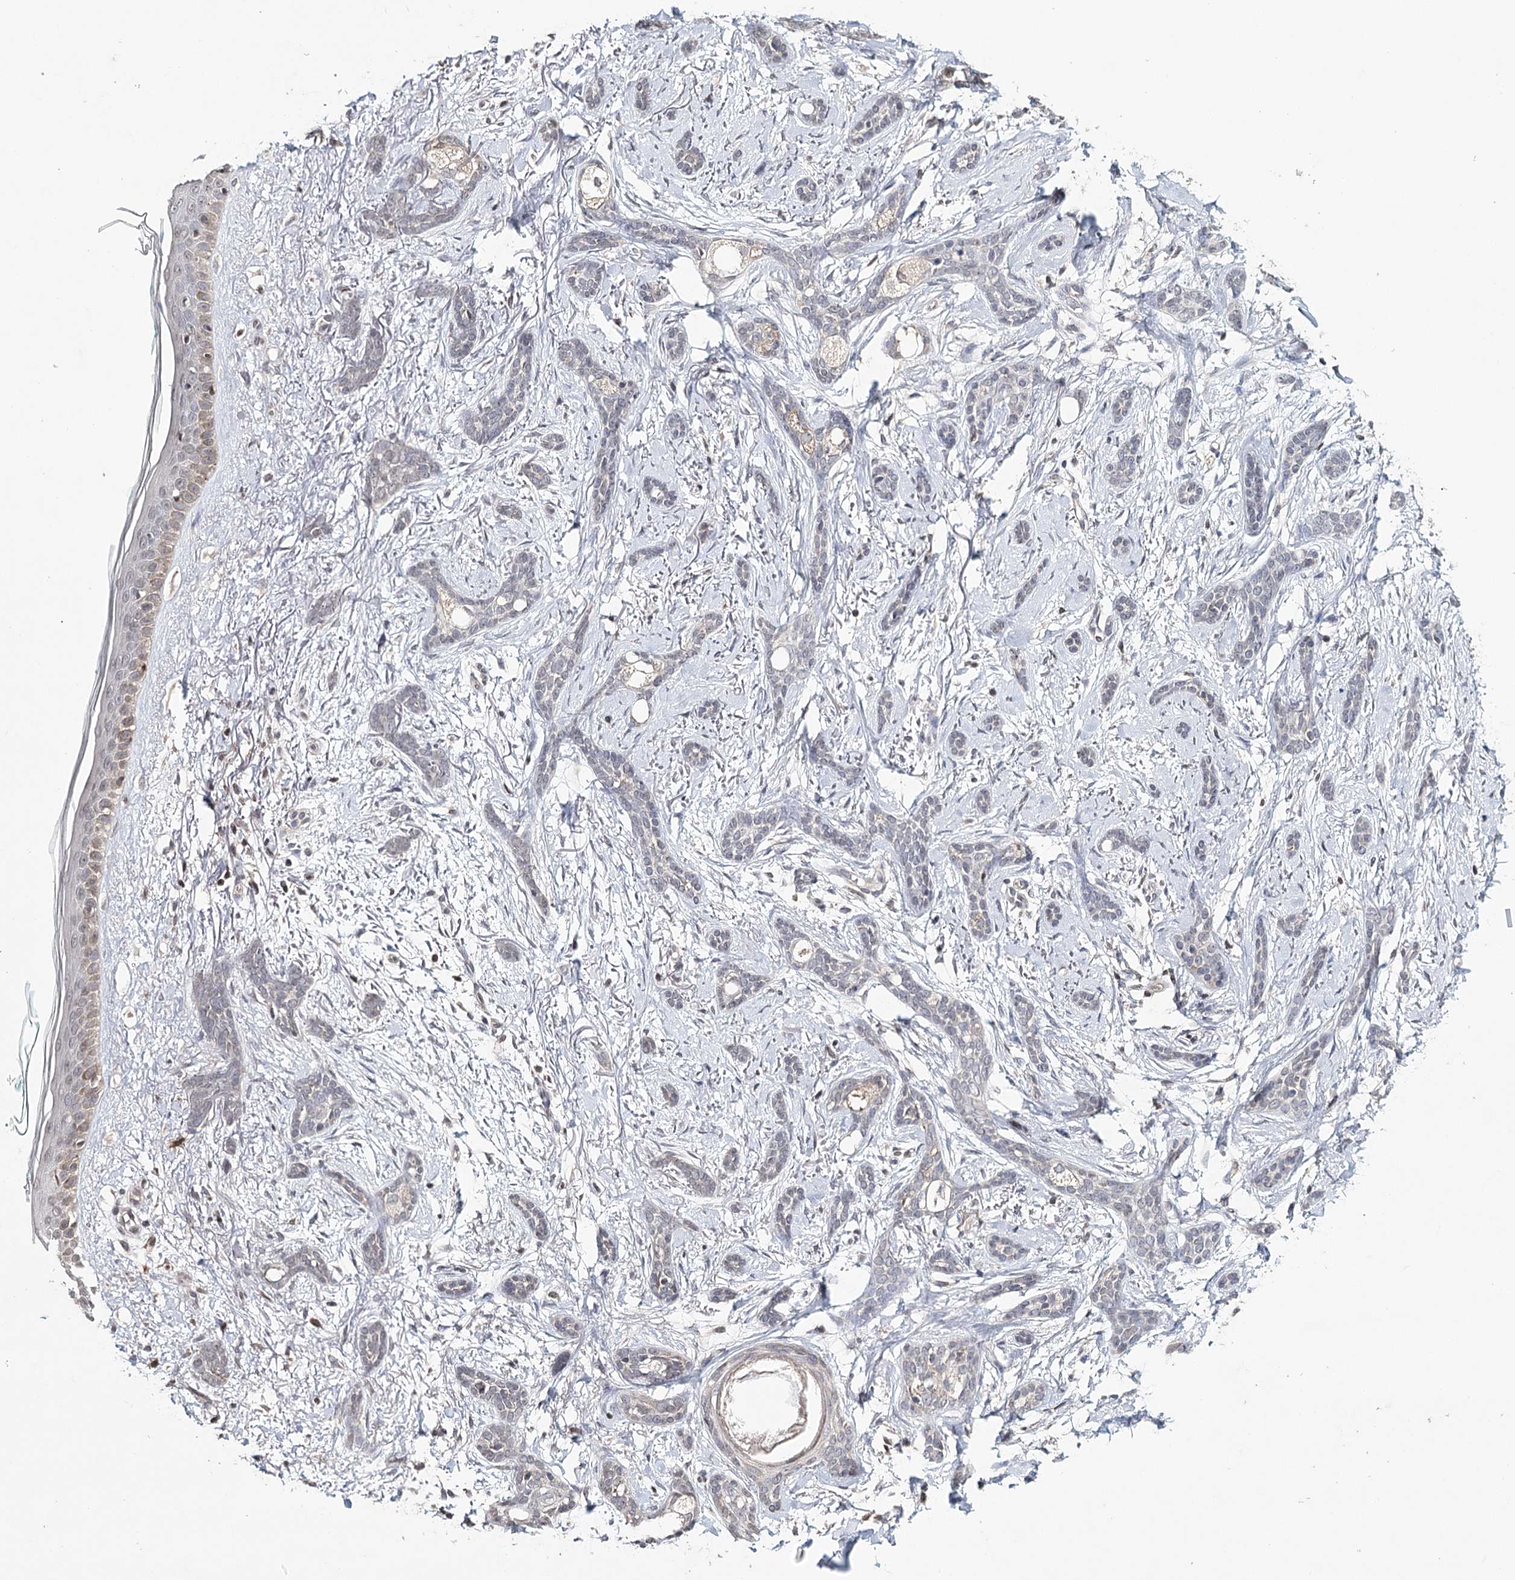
{"staining": {"intensity": "negative", "quantity": "none", "location": "none"}, "tissue": "skin cancer", "cell_type": "Tumor cells", "image_type": "cancer", "snomed": [{"axis": "morphology", "description": "Basal cell carcinoma"}, {"axis": "morphology", "description": "Adnexal tumor, benign"}, {"axis": "topography", "description": "Skin"}], "caption": "Tumor cells show no significant staining in skin benign adnexal tumor. Nuclei are stained in blue.", "gene": "ICOS", "patient": {"sex": "female", "age": 42}}